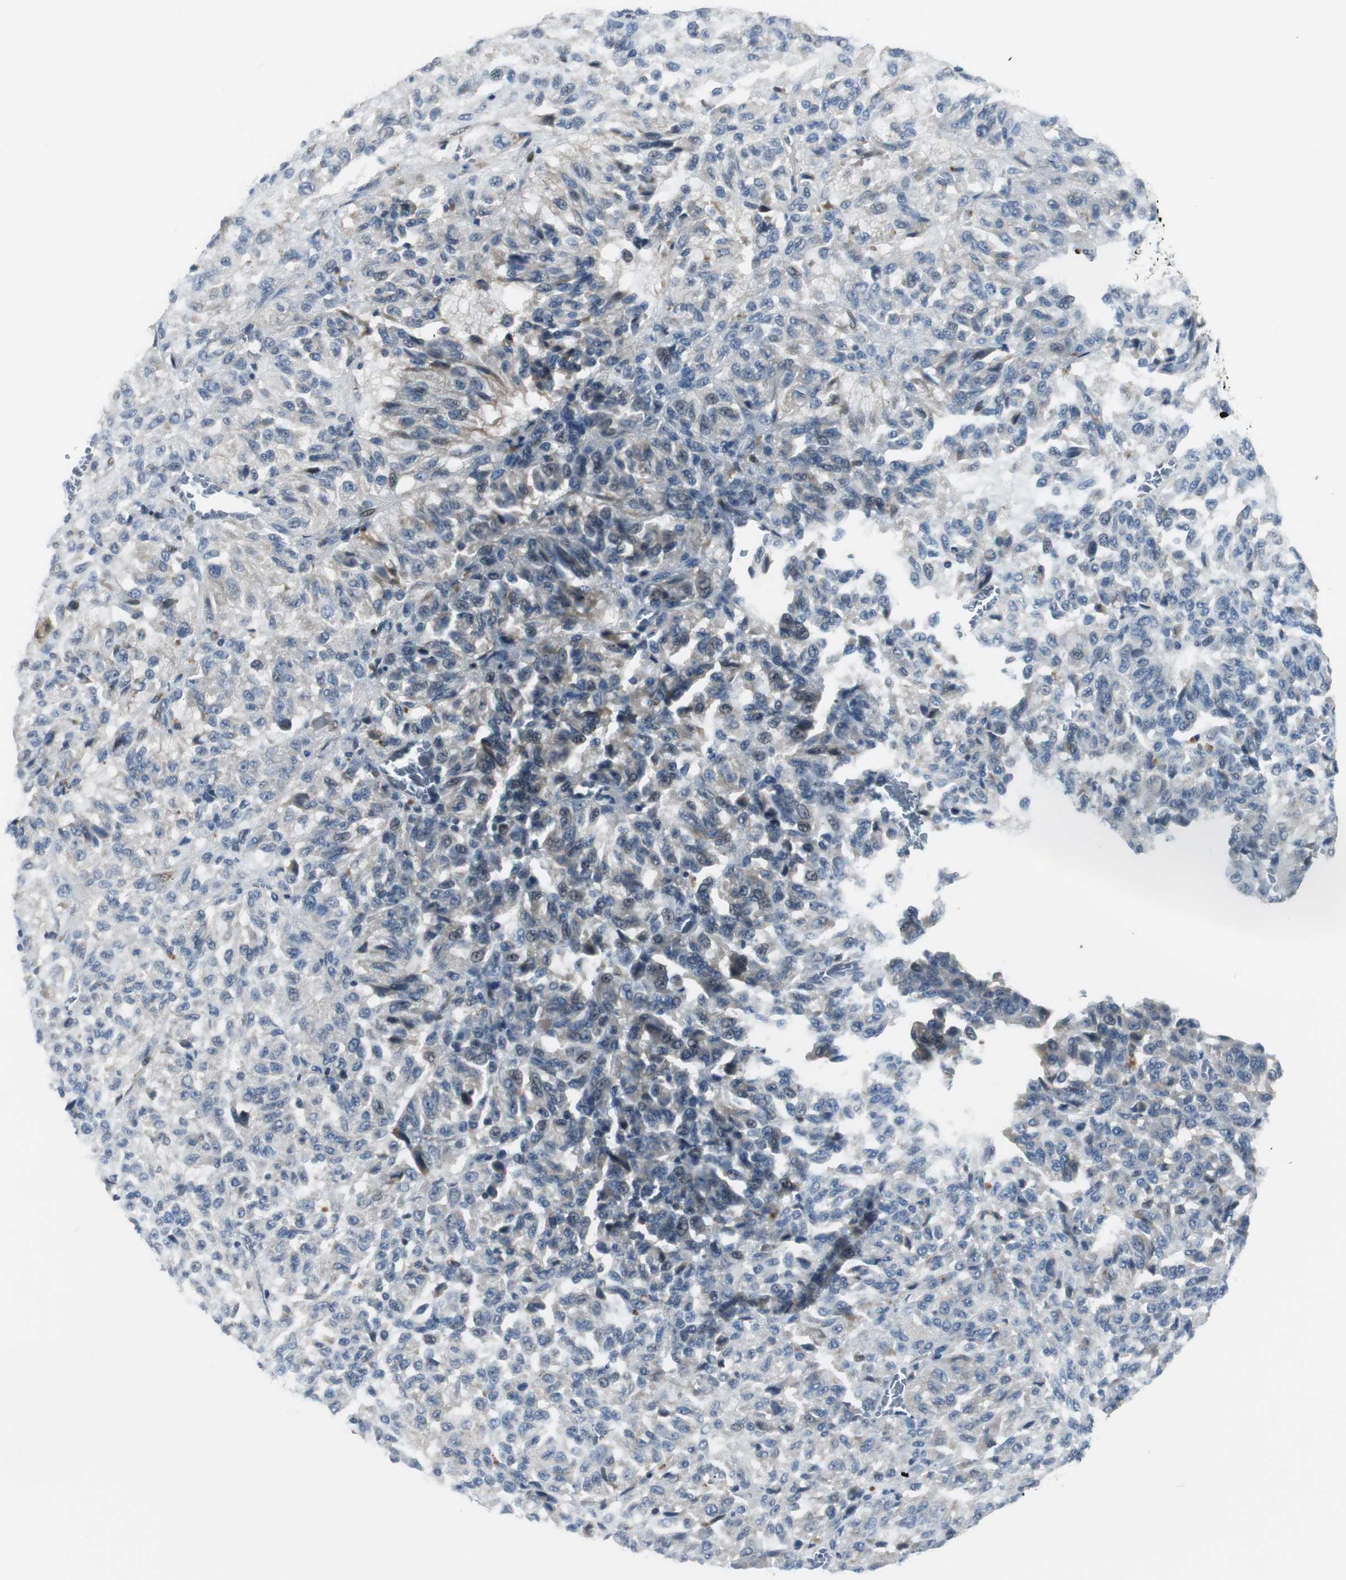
{"staining": {"intensity": "weak", "quantity": "<25%", "location": "cytoplasmic/membranous"}, "tissue": "melanoma", "cell_type": "Tumor cells", "image_type": "cancer", "snomed": [{"axis": "morphology", "description": "Malignant melanoma, Metastatic site"}, {"axis": "topography", "description": "Lung"}], "caption": "The IHC histopathology image has no significant expression in tumor cells of malignant melanoma (metastatic site) tissue. (DAB (3,3'-diaminobenzidine) immunohistochemistry, high magnification).", "gene": "FHL2", "patient": {"sex": "male", "age": 64}}